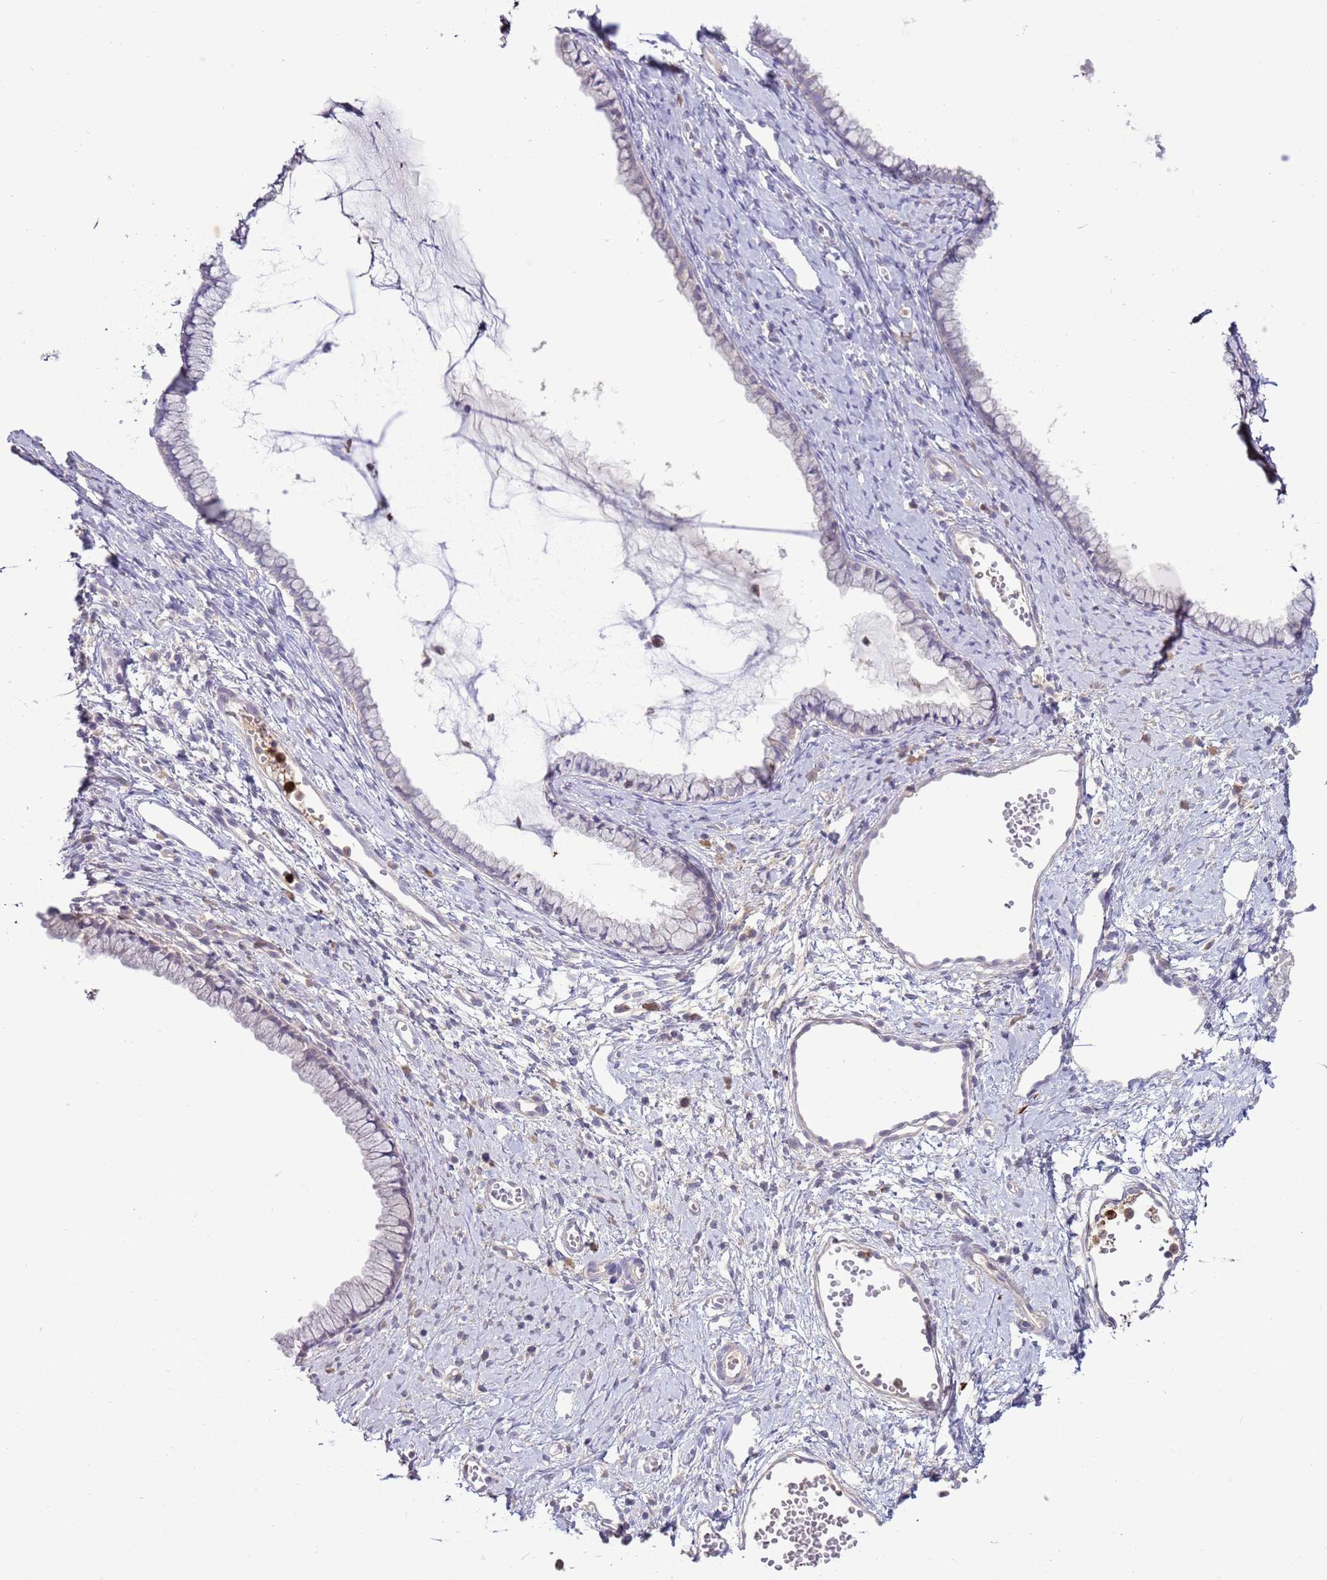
{"staining": {"intensity": "negative", "quantity": "none", "location": "none"}, "tissue": "cervix", "cell_type": "Glandular cells", "image_type": "normal", "snomed": [{"axis": "morphology", "description": "Normal tissue, NOS"}, {"axis": "topography", "description": "Cervix"}], "caption": "Cervix stained for a protein using immunohistochemistry (IHC) reveals no expression glandular cells.", "gene": "IL2RG", "patient": {"sex": "female", "age": 40}}